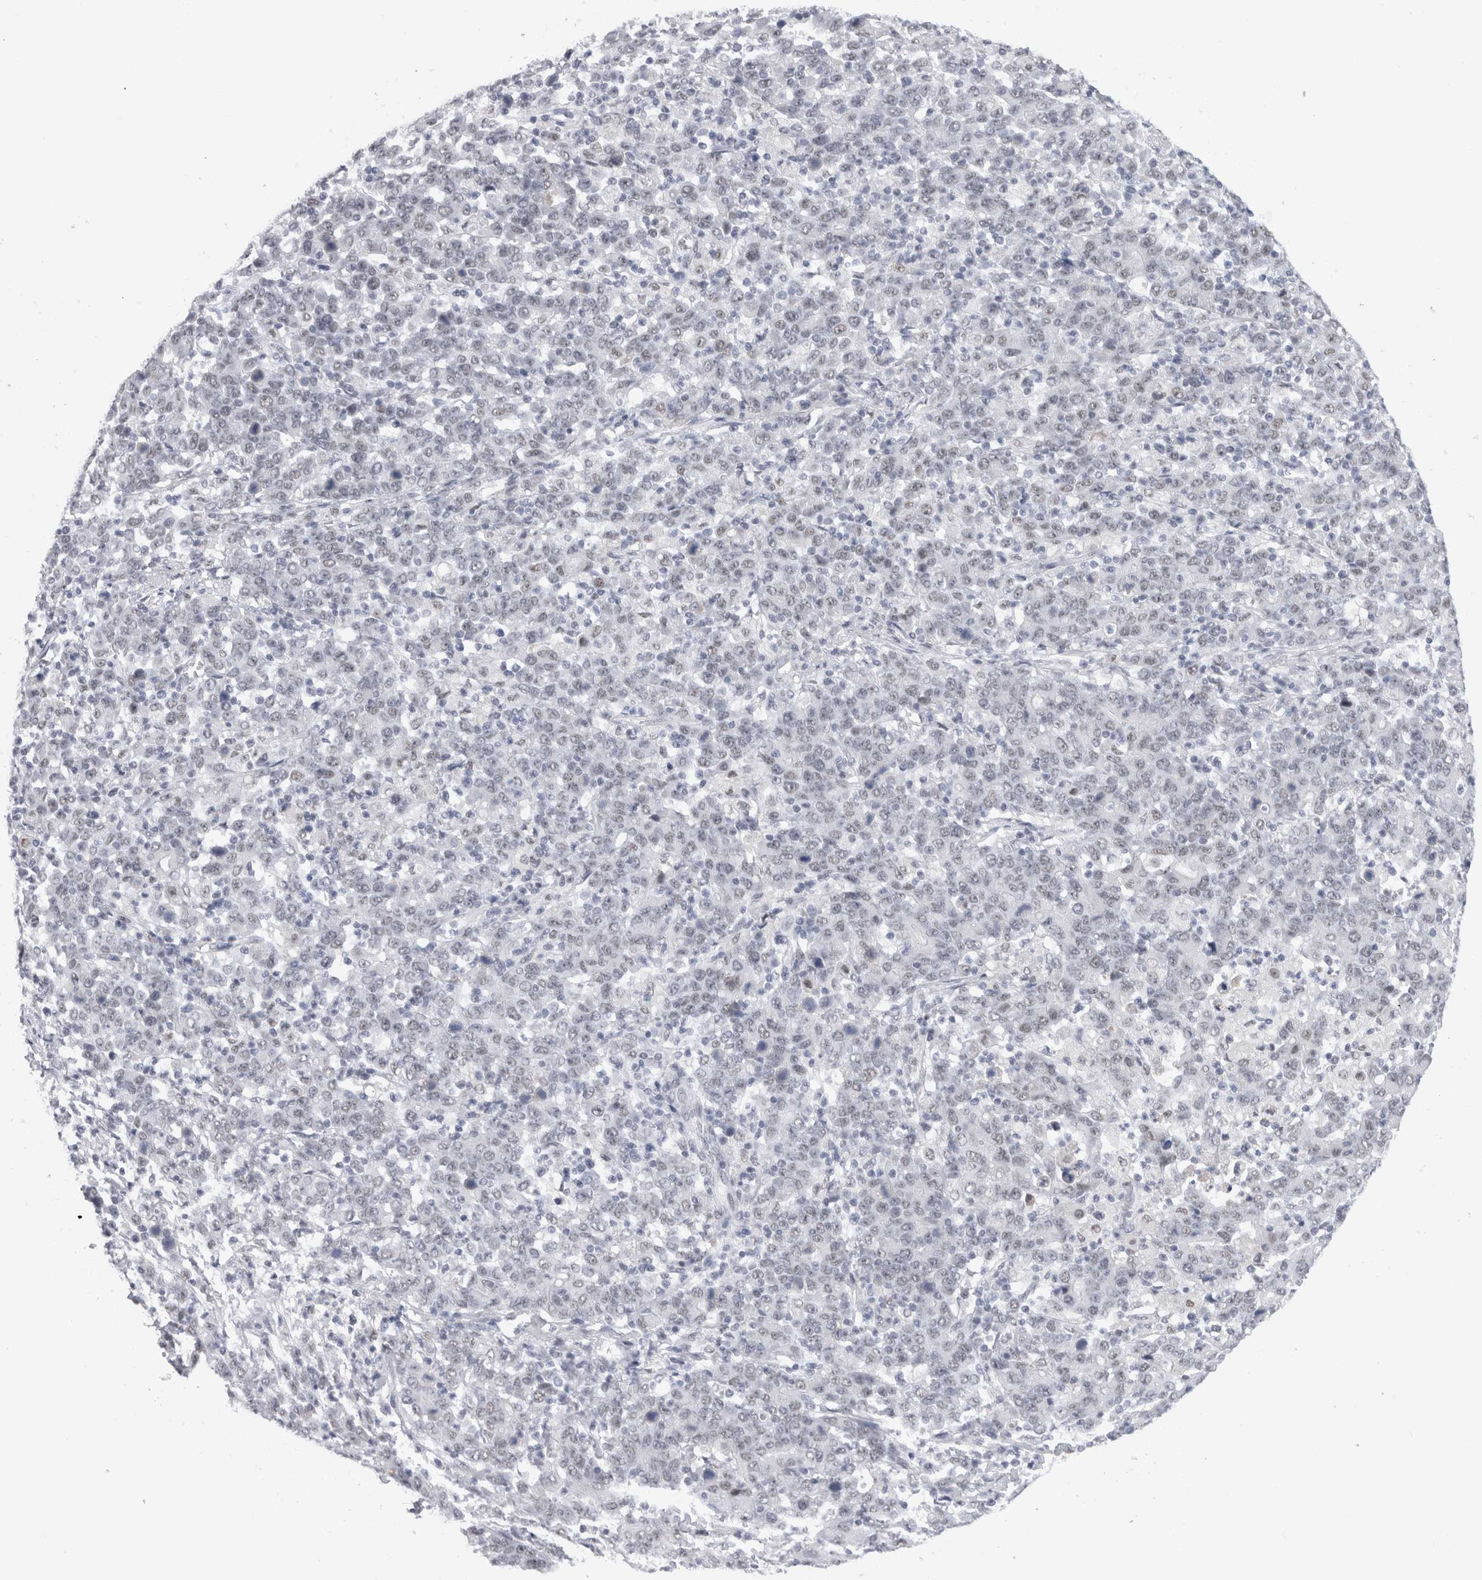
{"staining": {"intensity": "negative", "quantity": "none", "location": "none"}, "tissue": "stomach cancer", "cell_type": "Tumor cells", "image_type": "cancer", "snomed": [{"axis": "morphology", "description": "Adenocarcinoma, NOS"}, {"axis": "topography", "description": "Stomach, upper"}], "caption": "Histopathology image shows no protein positivity in tumor cells of stomach cancer tissue. (DAB (3,3'-diaminobenzidine) IHC, high magnification).", "gene": "API5", "patient": {"sex": "male", "age": 69}}